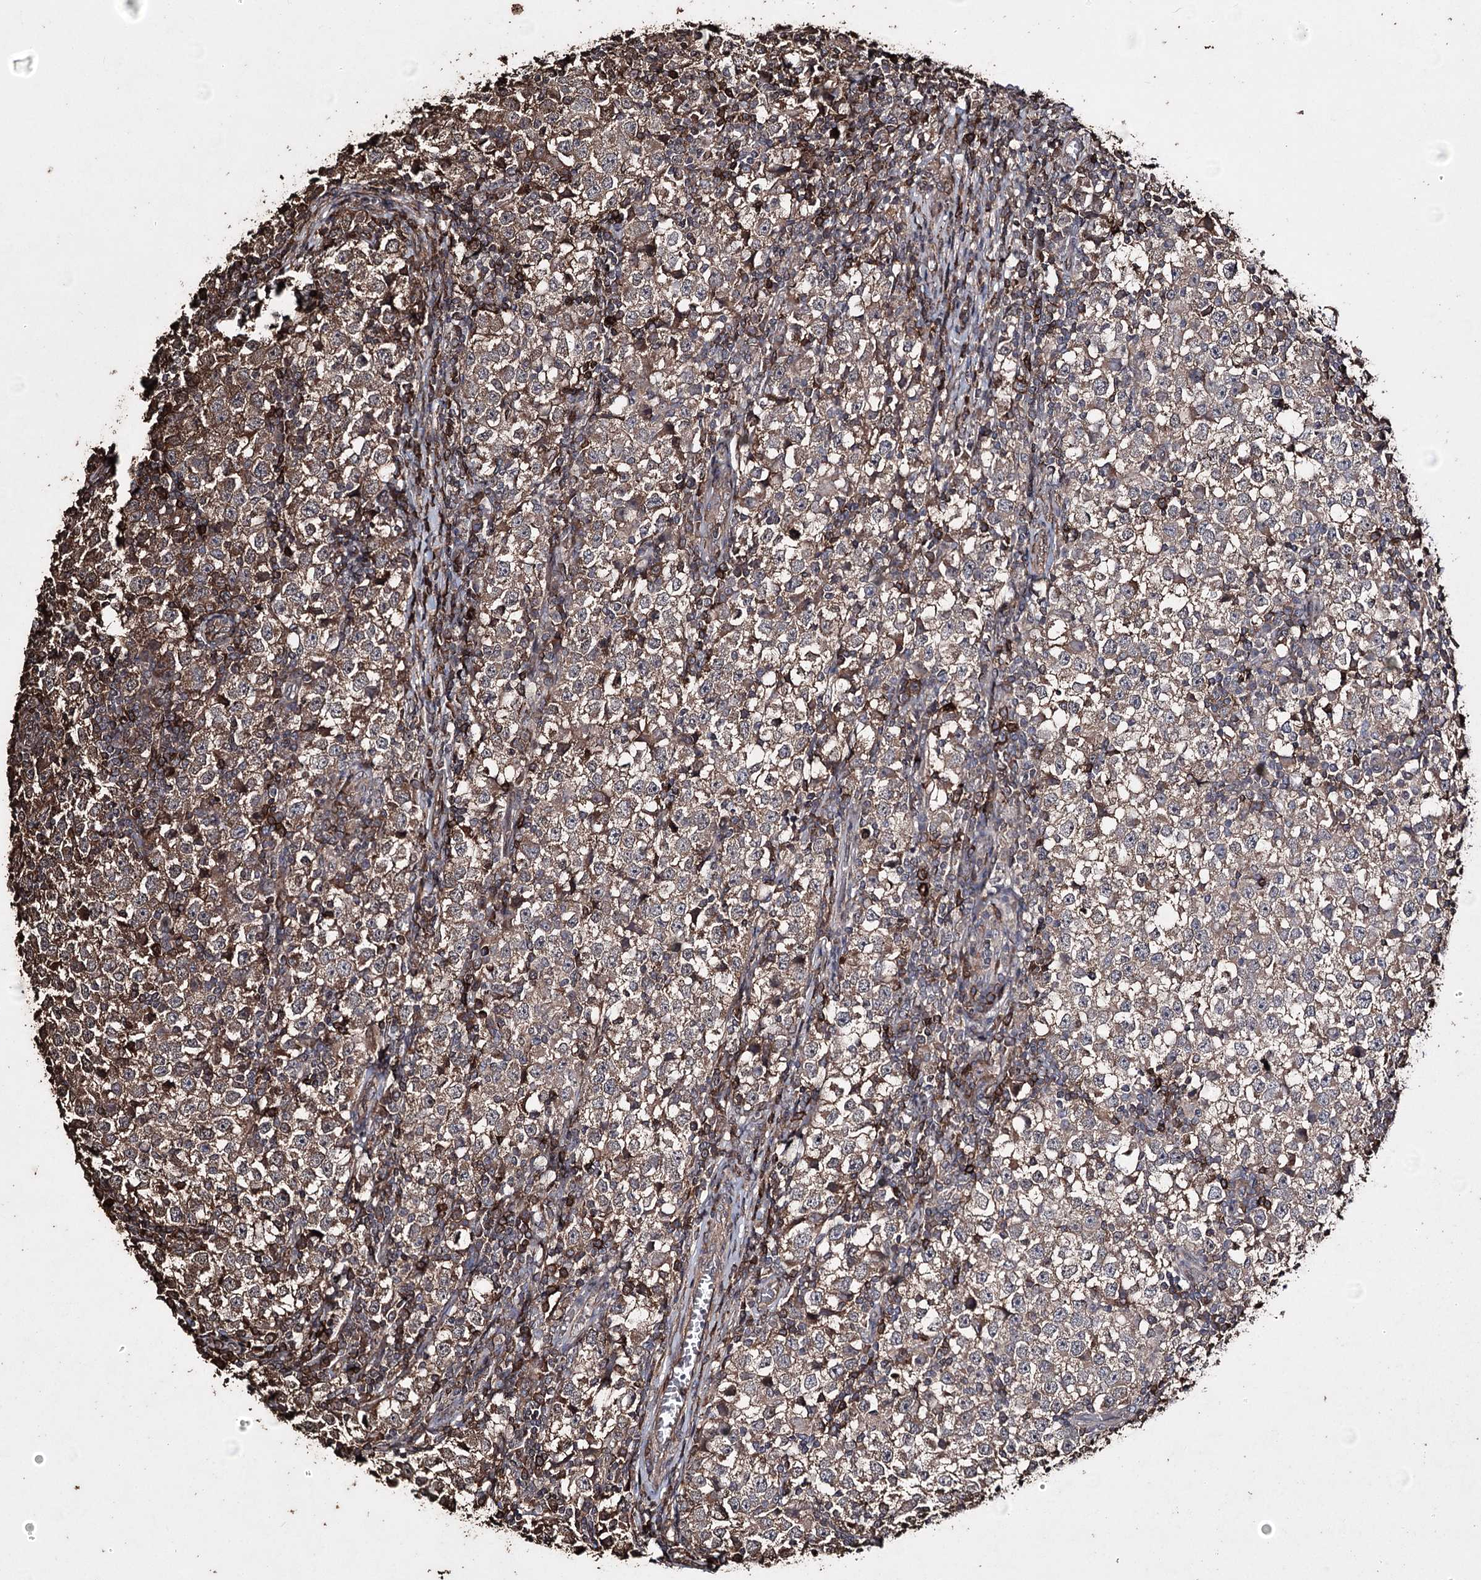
{"staining": {"intensity": "weak", "quantity": "25%-75%", "location": "cytoplasmic/membranous"}, "tissue": "testis cancer", "cell_type": "Tumor cells", "image_type": "cancer", "snomed": [{"axis": "morphology", "description": "Seminoma, NOS"}, {"axis": "topography", "description": "Testis"}], "caption": "Protein expression analysis of human testis seminoma reveals weak cytoplasmic/membranous staining in approximately 25%-75% of tumor cells.", "gene": "ZNF662", "patient": {"sex": "male", "age": 65}}